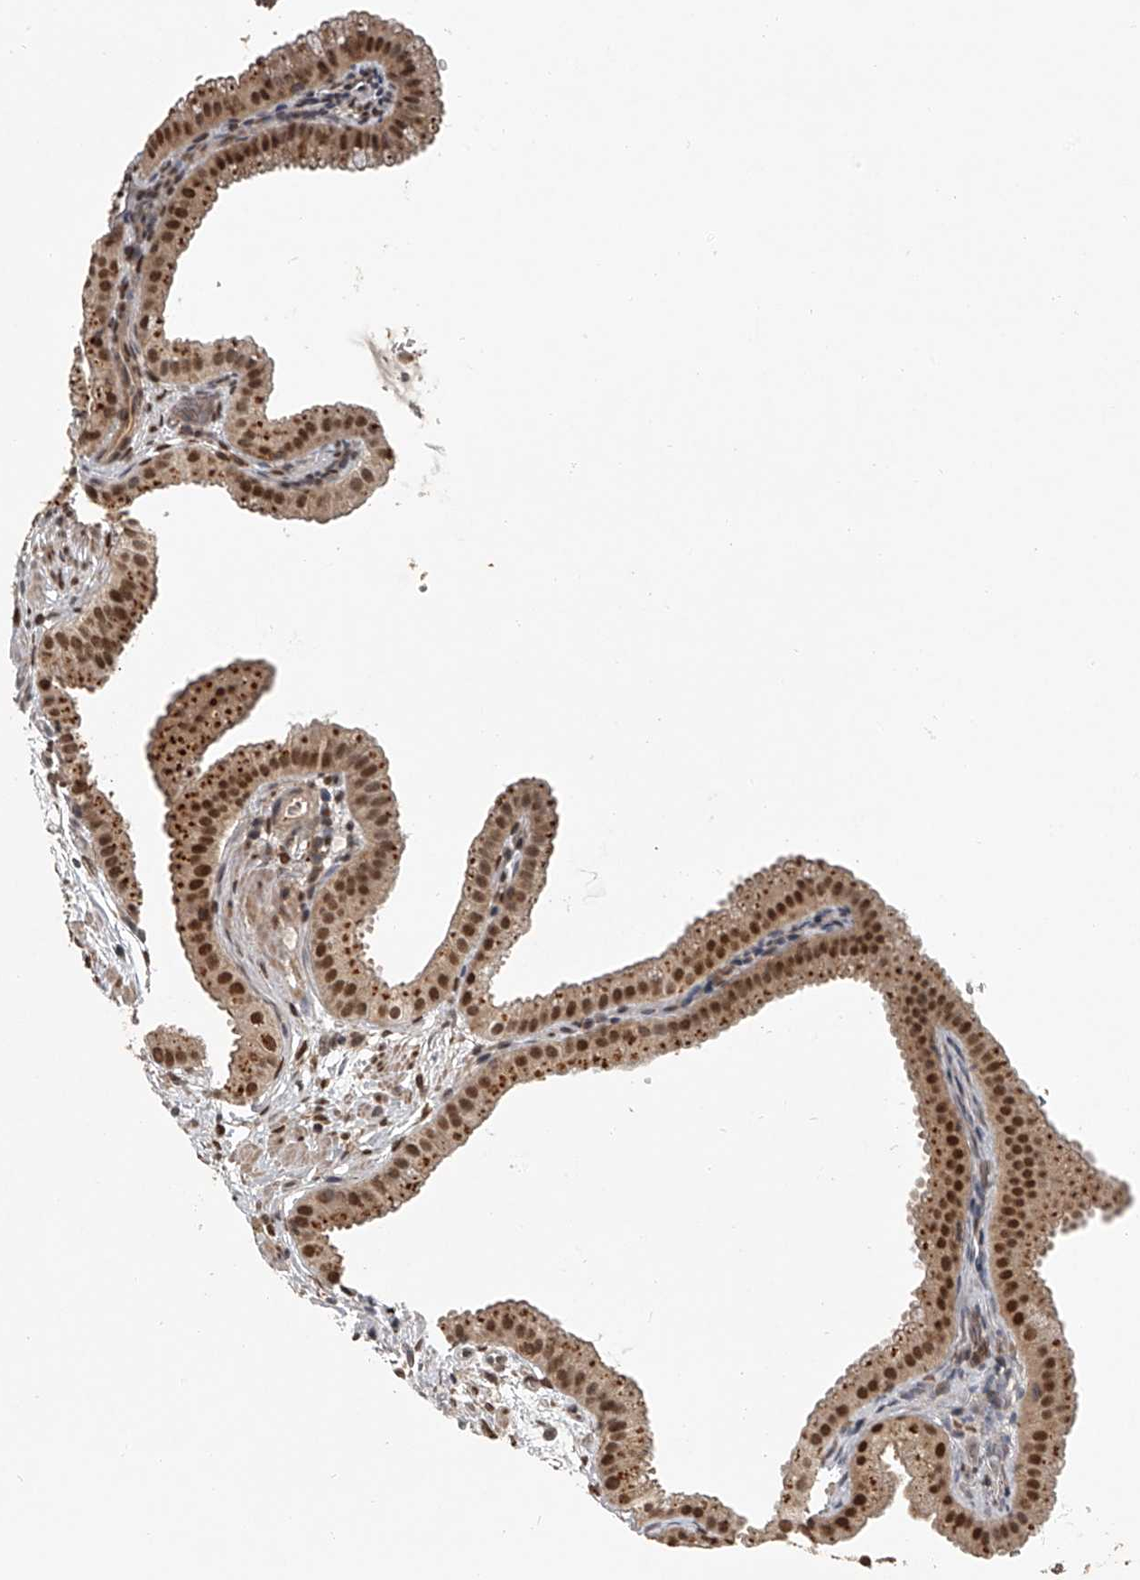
{"staining": {"intensity": "strong", "quantity": ">75%", "location": "cytoplasmic/membranous,nuclear"}, "tissue": "gallbladder", "cell_type": "Glandular cells", "image_type": "normal", "snomed": [{"axis": "morphology", "description": "Normal tissue, NOS"}, {"axis": "topography", "description": "Gallbladder"}], "caption": "Gallbladder stained with a brown dye shows strong cytoplasmic/membranous,nuclear positive staining in approximately >75% of glandular cells.", "gene": "PLEKHG1", "patient": {"sex": "female", "age": 64}}